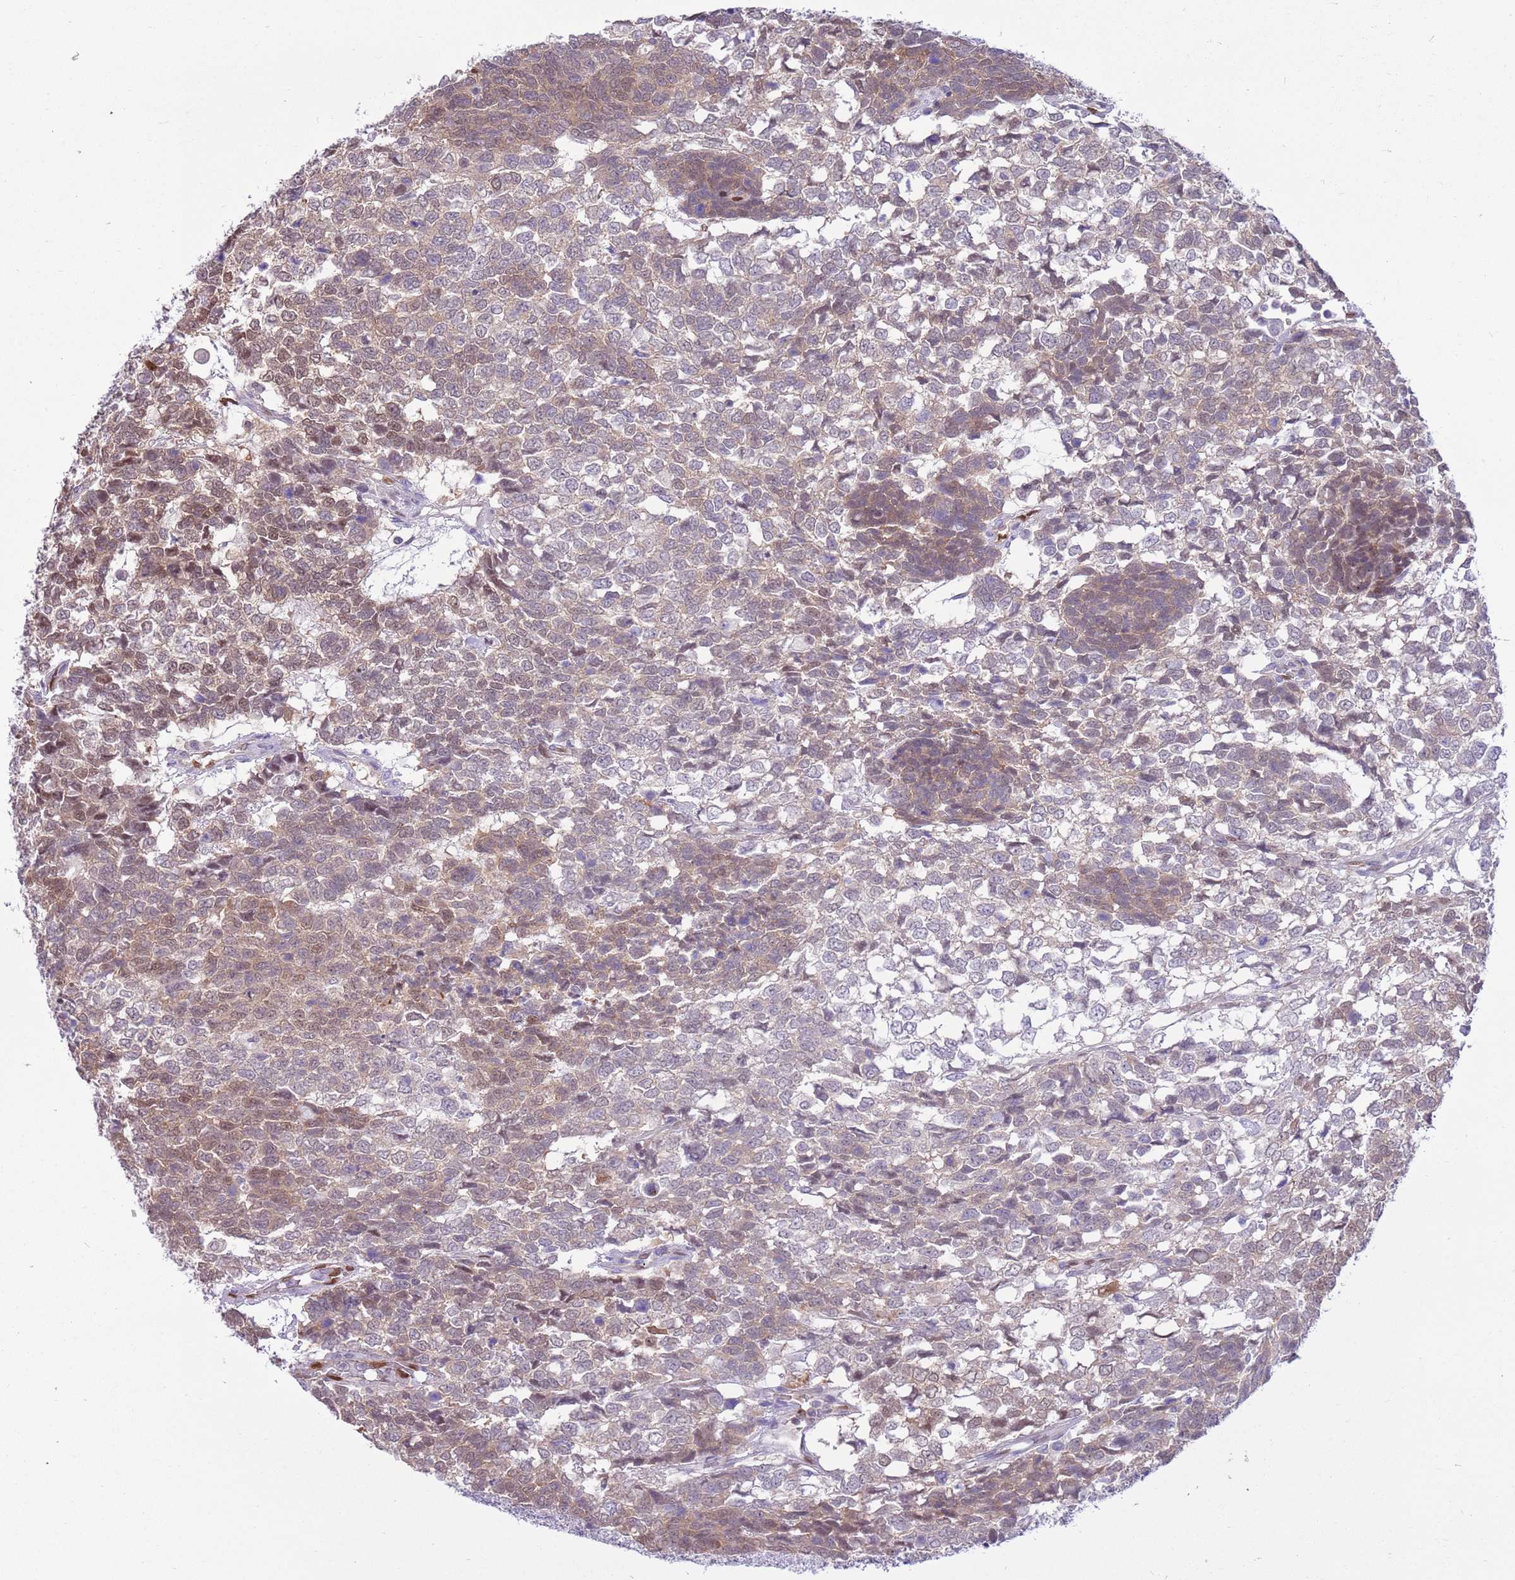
{"staining": {"intensity": "moderate", "quantity": "25%-75%", "location": "cytoplasmic/membranous,nuclear"}, "tissue": "testis cancer", "cell_type": "Tumor cells", "image_type": "cancer", "snomed": [{"axis": "morphology", "description": "Carcinoma, Embryonal, NOS"}, {"axis": "topography", "description": "Testis"}], "caption": "Immunohistochemical staining of testis embryonal carcinoma reveals medium levels of moderate cytoplasmic/membranous and nuclear positivity in about 25%-75% of tumor cells.", "gene": "DDI2", "patient": {"sex": "male", "age": 23}}